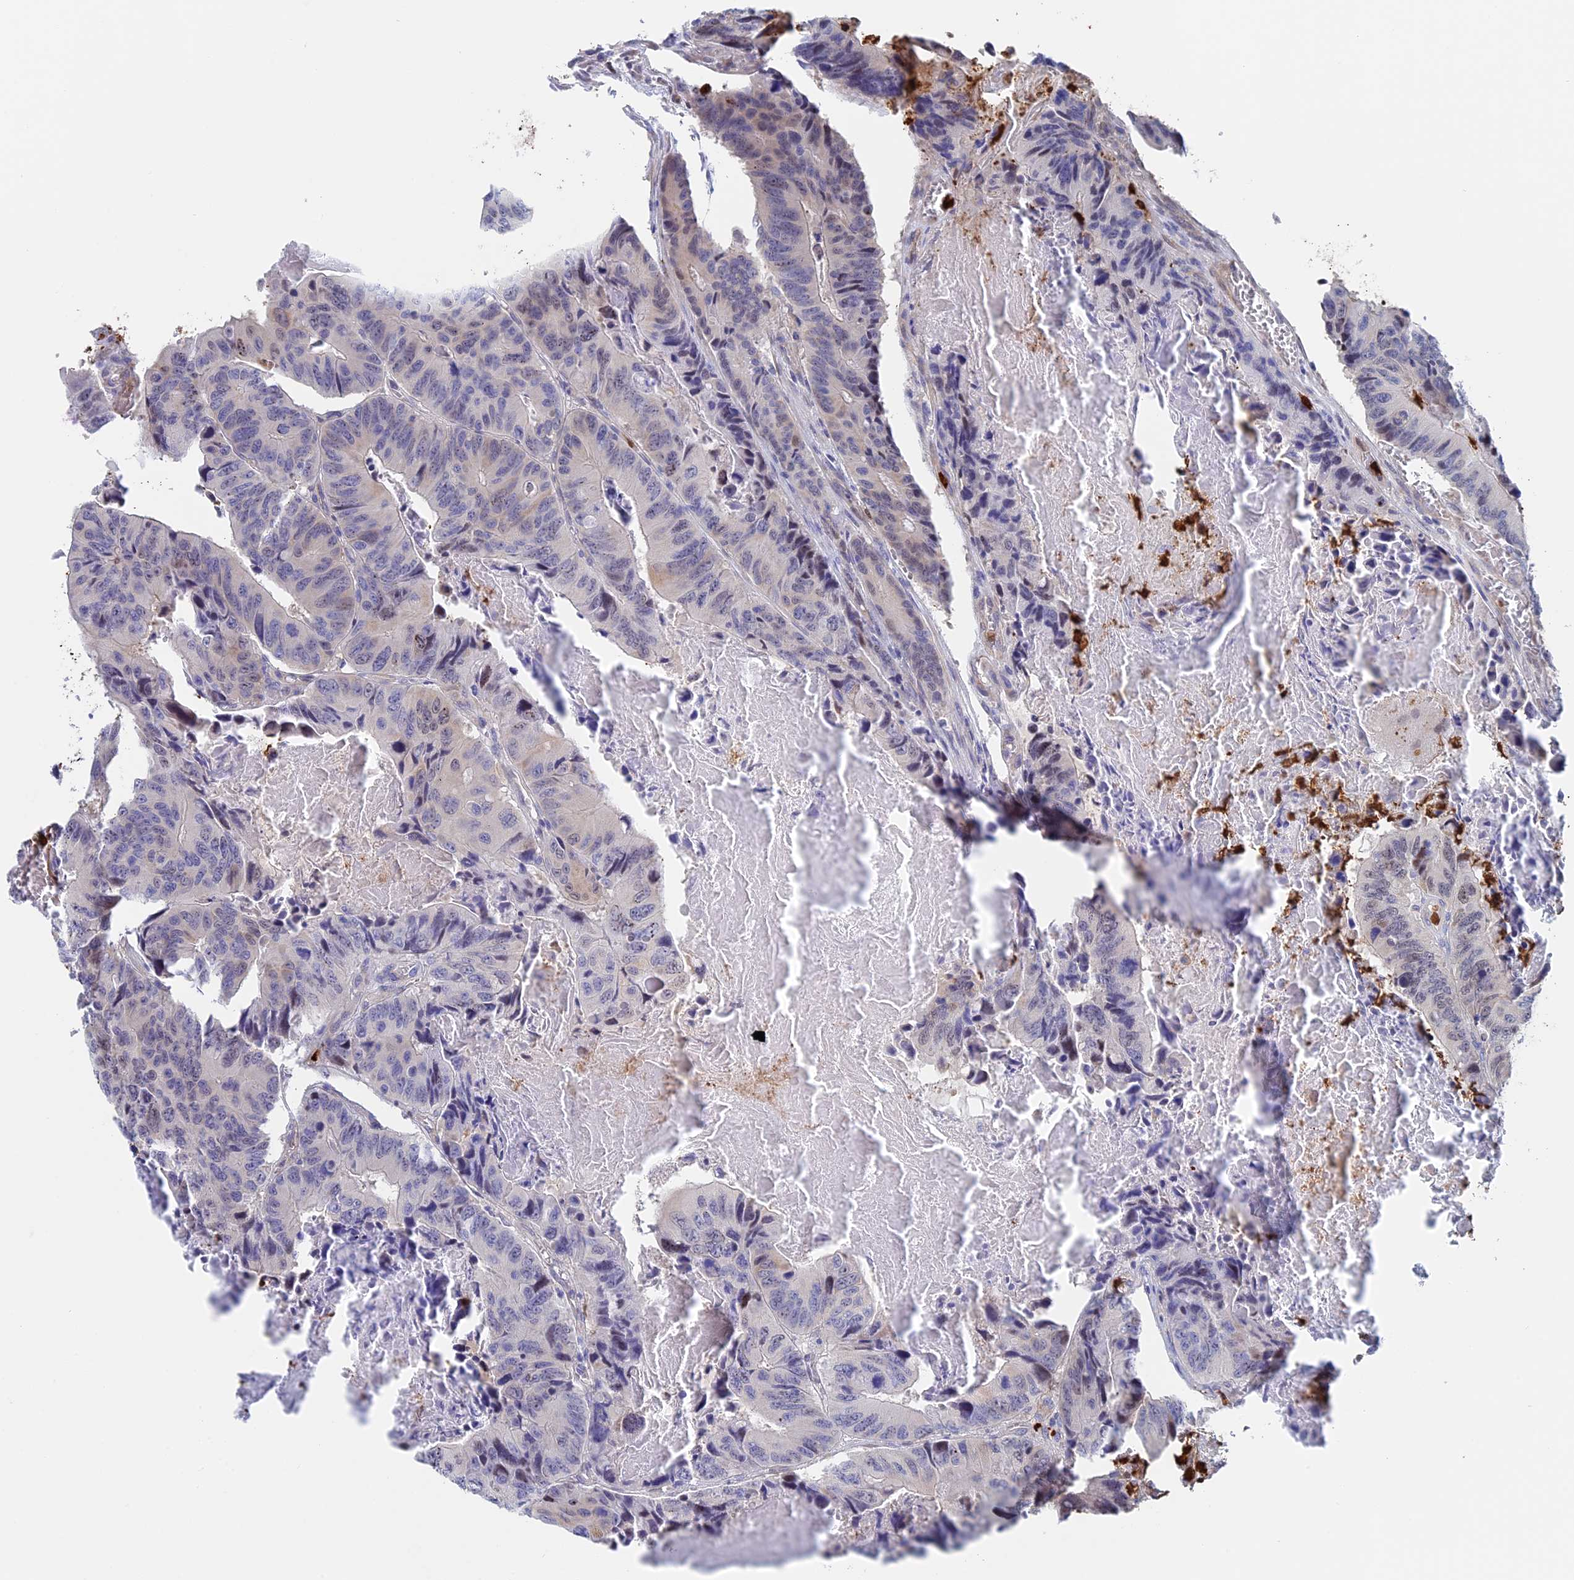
{"staining": {"intensity": "negative", "quantity": "none", "location": "none"}, "tissue": "colorectal cancer", "cell_type": "Tumor cells", "image_type": "cancer", "snomed": [{"axis": "morphology", "description": "Adenocarcinoma, NOS"}, {"axis": "topography", "description": "Colon"}], "caption": "Human adenocarcinoma (colorectal) stained for a protein using immunohistochemistry exhibits no positivity in tumor cells.", "gene": "SLC26A1", "patient": {"sex": "male", "age": 84}}